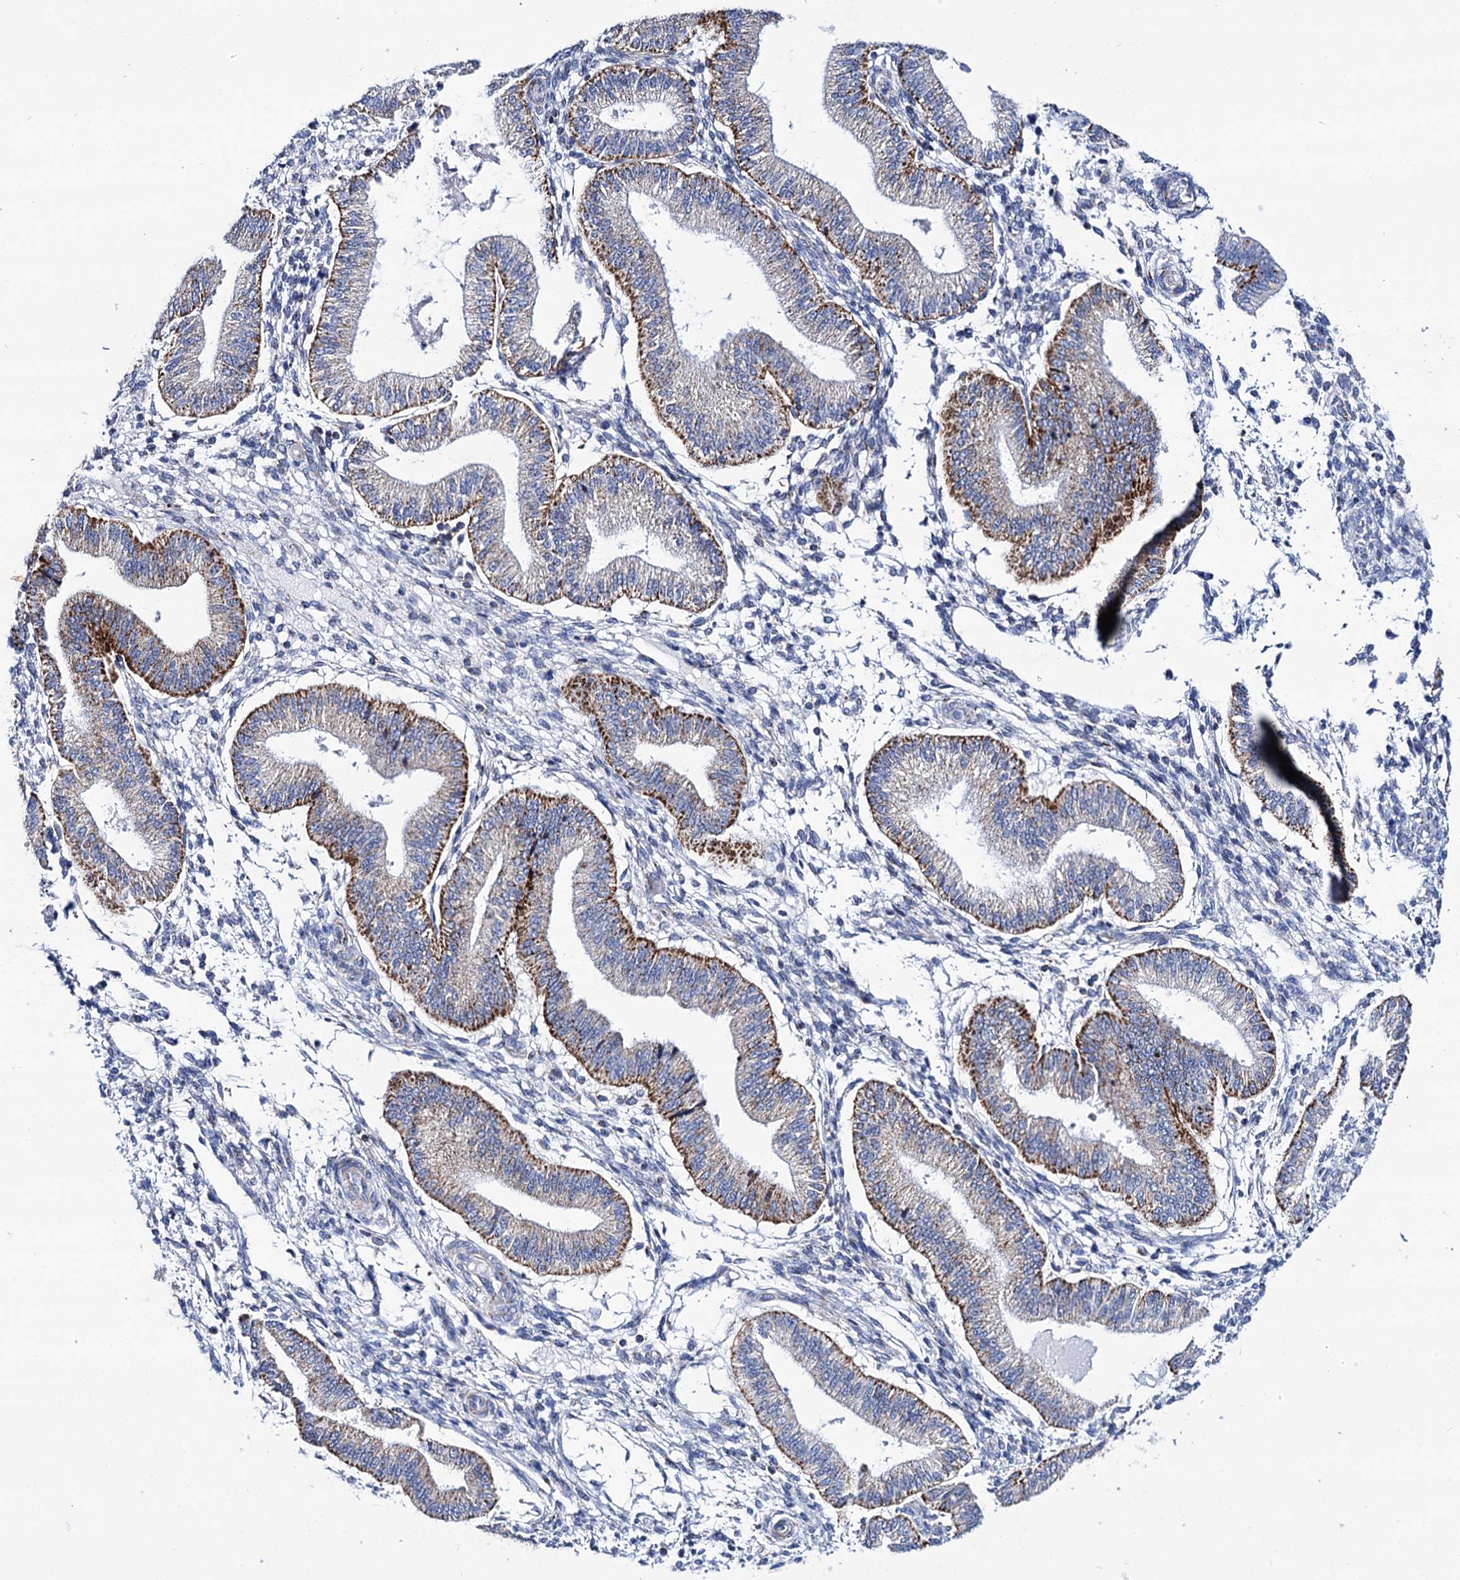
{"staining": {"intensity": "negative", "quantity": "none", "location": "none"}, "tissue": "endometrium", "cell_type": "Cells in endometrial stroma", "image_type": "normal", "snomed": [{"axis": "morphology", "description": "Normal tissue, NOS"}, {"axis": "topography", "description": "Endometrium"}], "caption": "Photomicrograph shows no protein expression in cells in endometrial stroma of normal endometrium.", "gene": "UBASH3B", "patient": {"sex": "female", "age": 39}}